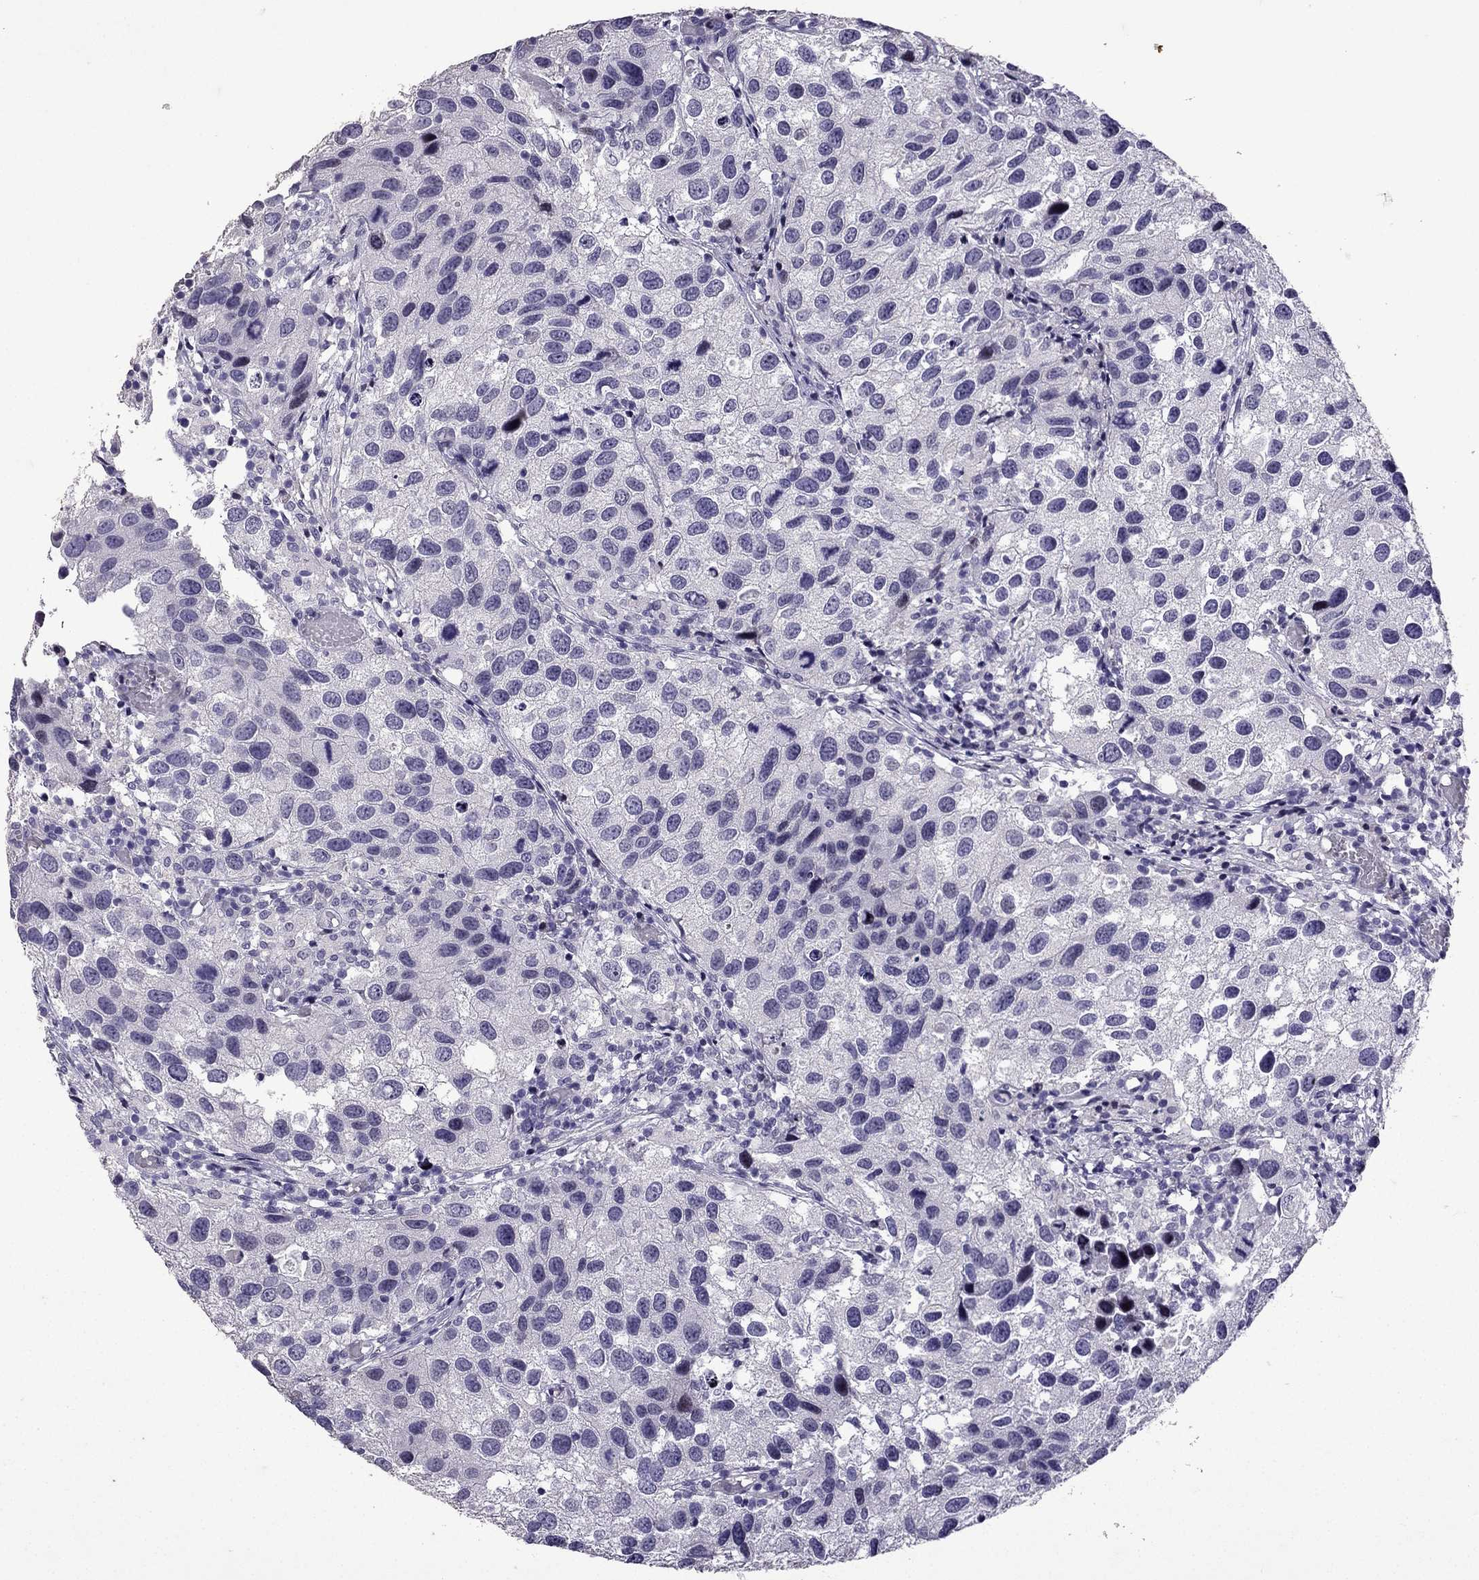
{"staining": {"intensity": "negative", "quantity": "none", "location": "none"}, "tissue": "urothelial cancer", "cell_type": "Tumor cells", "image_type": "cancer", "snomed": [{"axis": "morphology", "description": "Urothelial carcinoma, High grade"}, {"axis": "topography", "description": "Urinary bladder"}], "caption": "Human urothelial cancer stained for a protein using IHC shows no staining in tumor cells.", "gene": "TTN", "patient": {"sex": "male", "age": 79}}